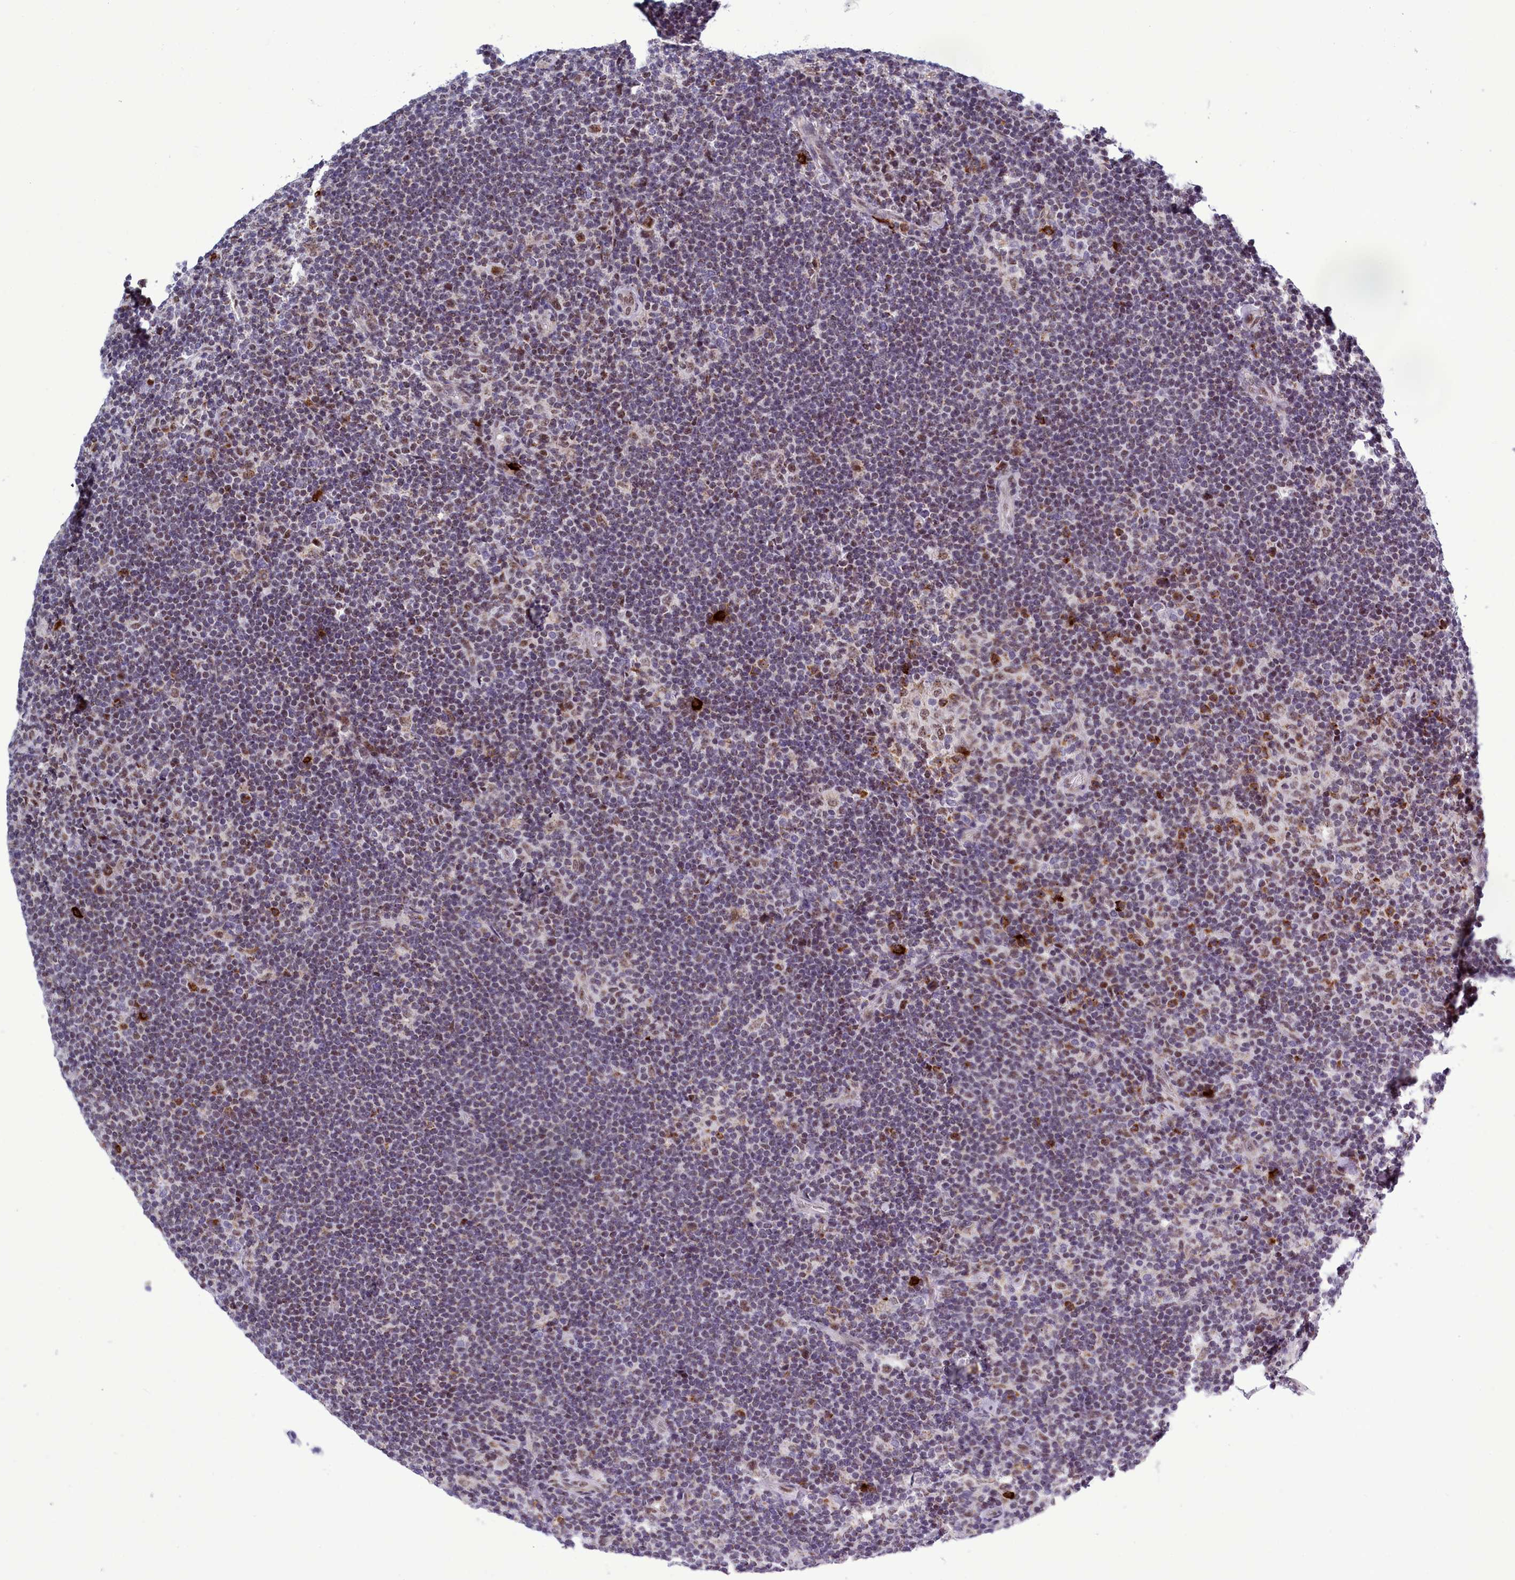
{"staining": {"intensity": "moderate", "quantity": ">75%", "location": "nuclear"}, "tissue": "lymphoma", "cell_type": "Tumor cells", "image_type": "cancer", "snomed": [{"axis": "morphology", "description": "Hodgkin's disease, NOS"}, {"axis": "topography", "description": "Lymph node"}], "caption": "Lymphoma stained with a protein marker displays moderate staining in tumor cells.", "gene": "POM121L2", "patient": {"sex": "female", "age": 57}}